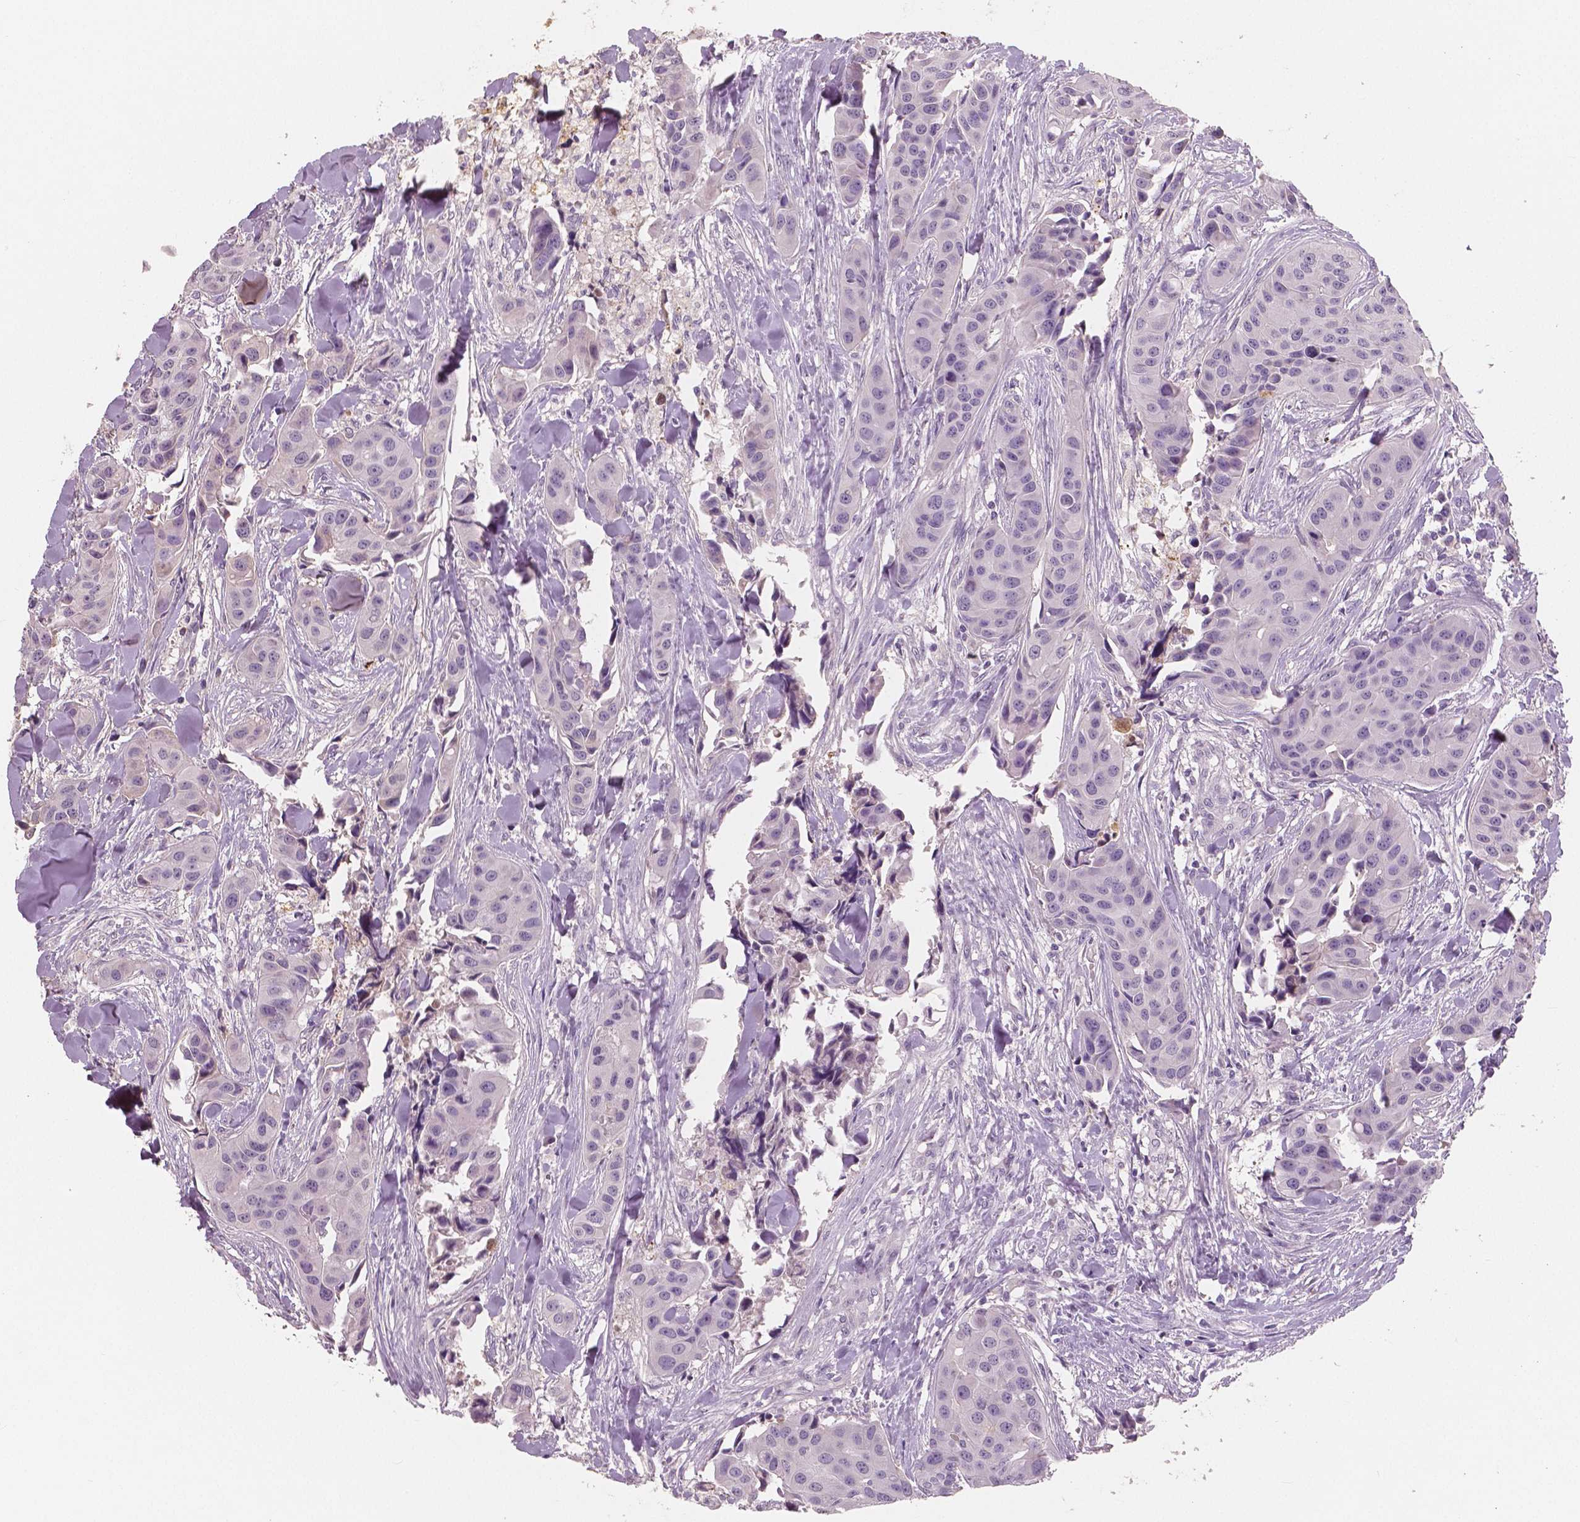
{"staining": {"intensity": "negative", "quantity": "none", "location": "none"}, "tissue": "head and neck cancer", "cell_type": "Tumor cells", "image_type": "cancer", "snomed": [{"axis": "morphology", "description": "Adenocarcinoma, NOS"}, {"axis": "topography", "description": "Head-Neck"}], "caption": "Tumor cells are negative for brown protein staining in adenocarcinoma (head and neck). (DAB (3,3'-diaminobenzidine) immunohistochemistry (IHC) with hematoxylin counter stain).", "gene": "APOA4", "patient": {"sex": "male", "age": 76}}